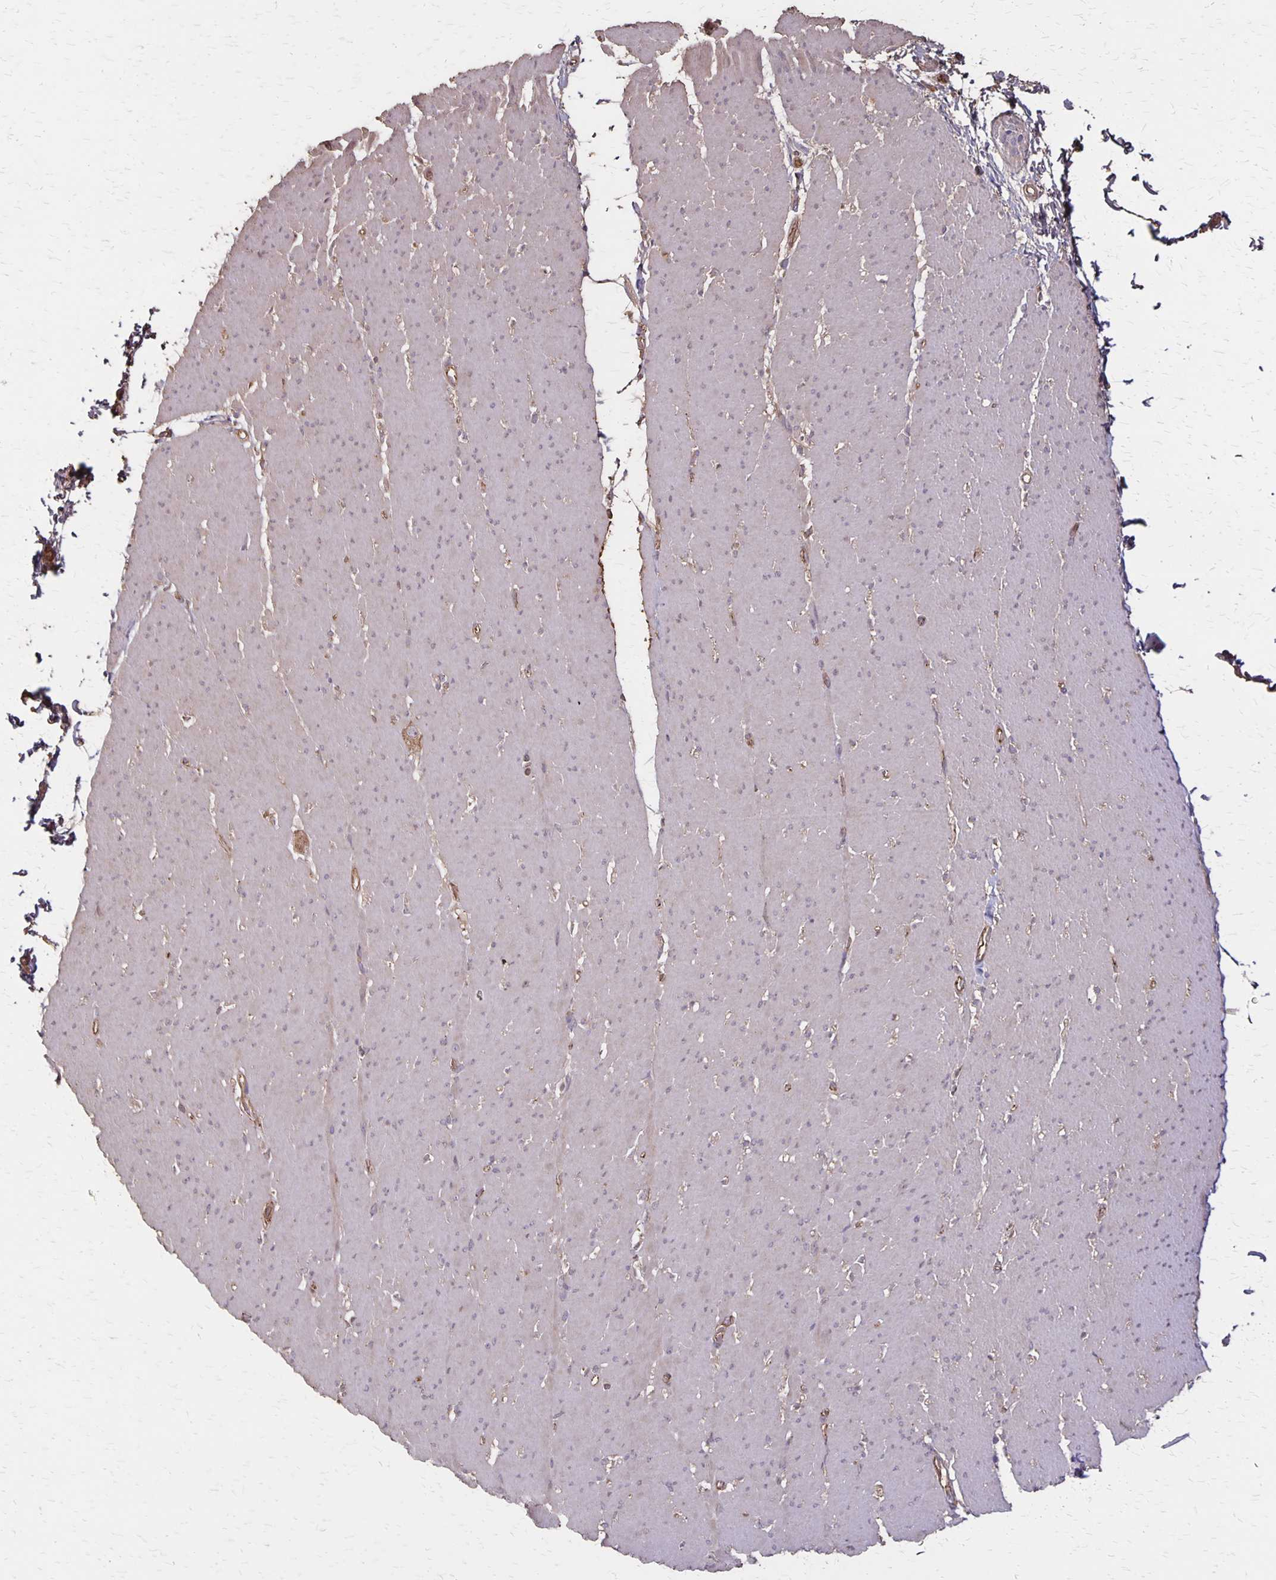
{"staining": {"intensity": "weak", "quantity": "25%-75%", "location": "cytoplasmic/membranous"}, "tissue": "smooth muscle", "cell_type": "Smooth muscle cells", "image_type": "normal", "snomed": [{"axis": "morphology", "description": "Normal tissue, NOS"}, {"axis": "topography", "description": "Smooth muscle"}, {"axis": "topography", "description": "Rectum"}], "caption": "Immunohistochemistry (IHC) staining of unremarkable smooth muscle, which exhibits low levels of weak cytoplasmic/membranous staining in approximately 25%-75% of smooth muscle cells indicating weak cytoplasmic/membranous protein positivity. The staining was performed using DAB (brown) for protein detection and nuclei were counterstained in hematoxylin (blue).", "gene": "PROM2", "patient": {"sex": "male", "age": 53}}